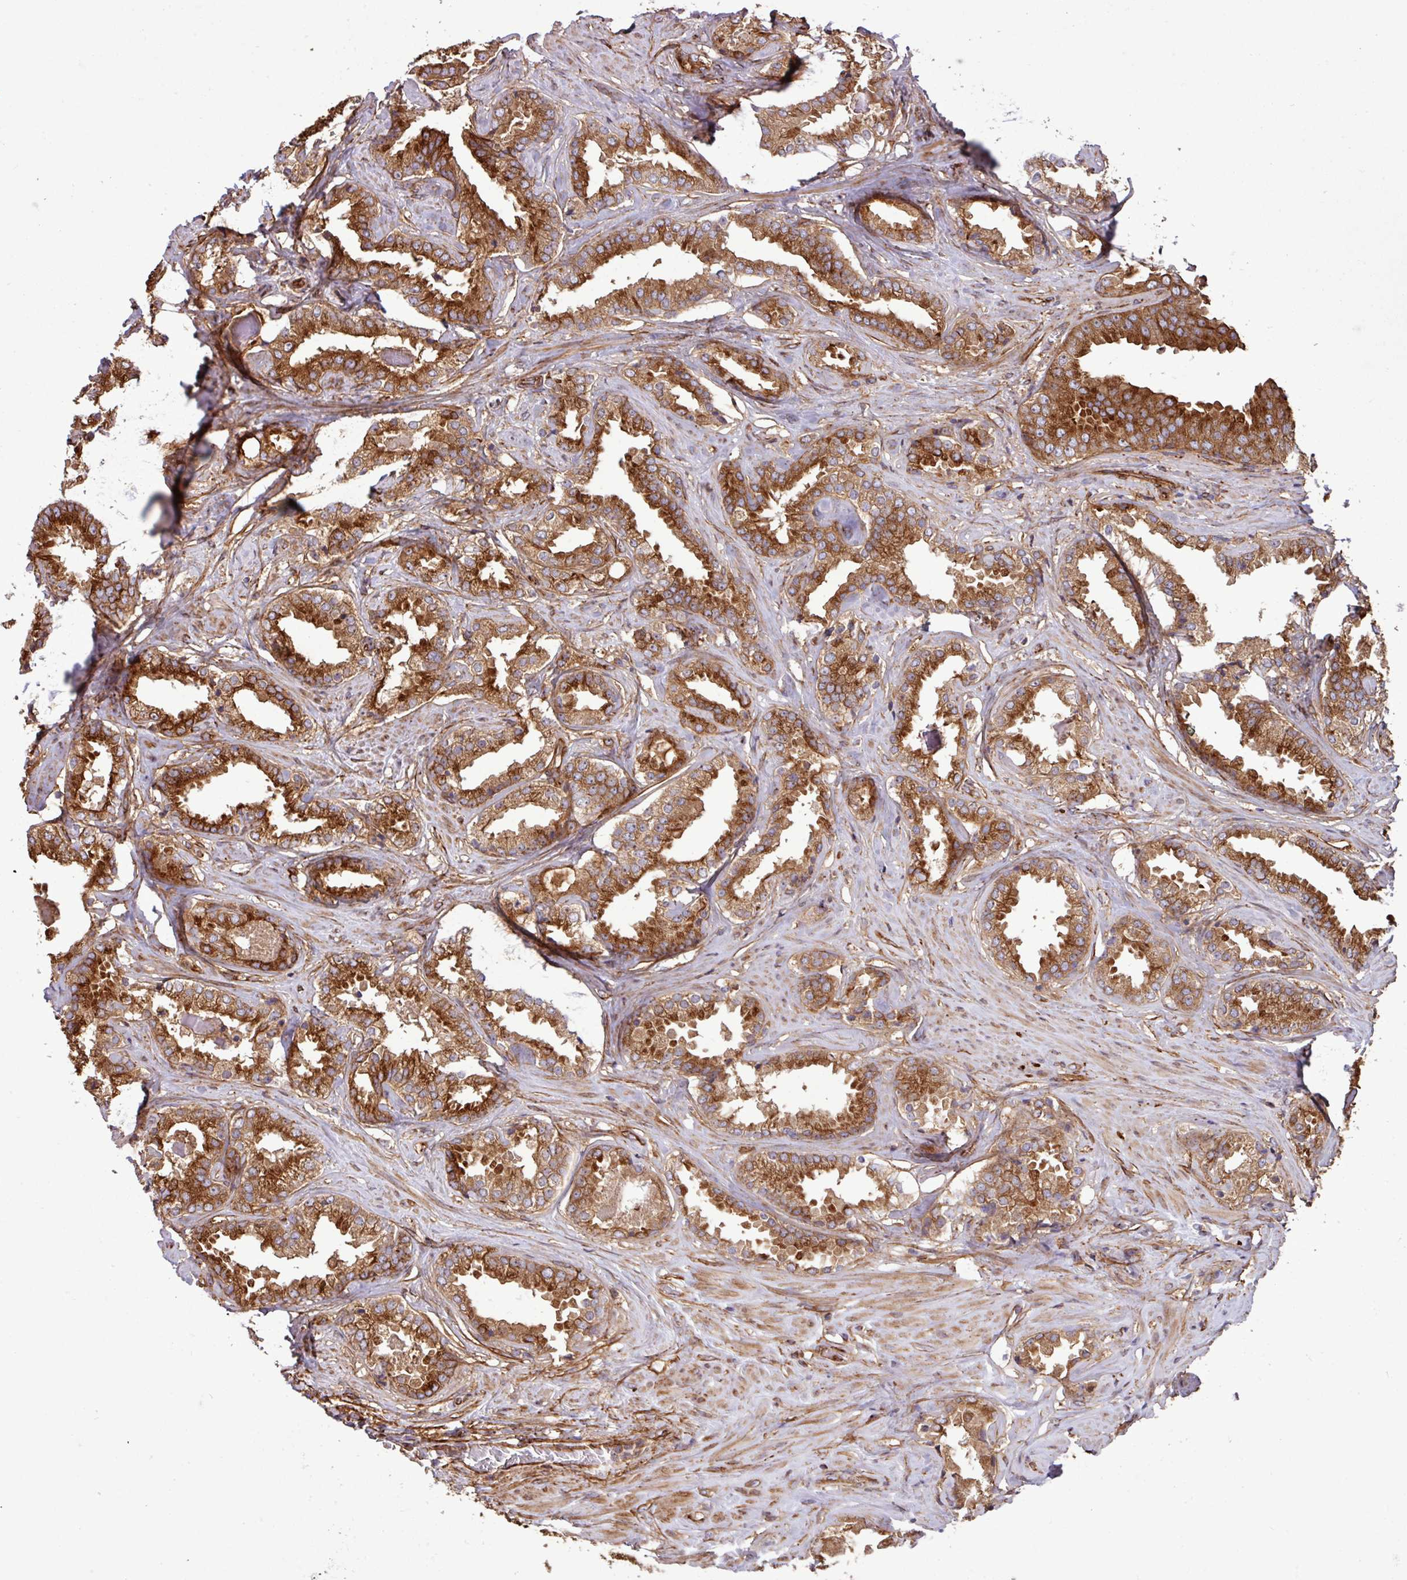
{"staining": {"intensity": "strong", "quantity": ">75%", "location": "cytoplasmic/membranous"}, "tissue": "prostate cancer", "cell_type": "Tumor cells", "image_type": "cancer", "snomed": [{"axis": "morphology", "description": "Adenocarcinoma, Low grade"}, {"axis": "topography", "description": "Prostate"}], "caption": "Strong cytoplasmic/membranous staining for a protein is seen in approximately >75% of tumor cells of prostate adenocarcinoma (low-grade) using immunohistochemistry.", "gene": "ZNF300", "patient": {"sex": "male", "age": 61}}